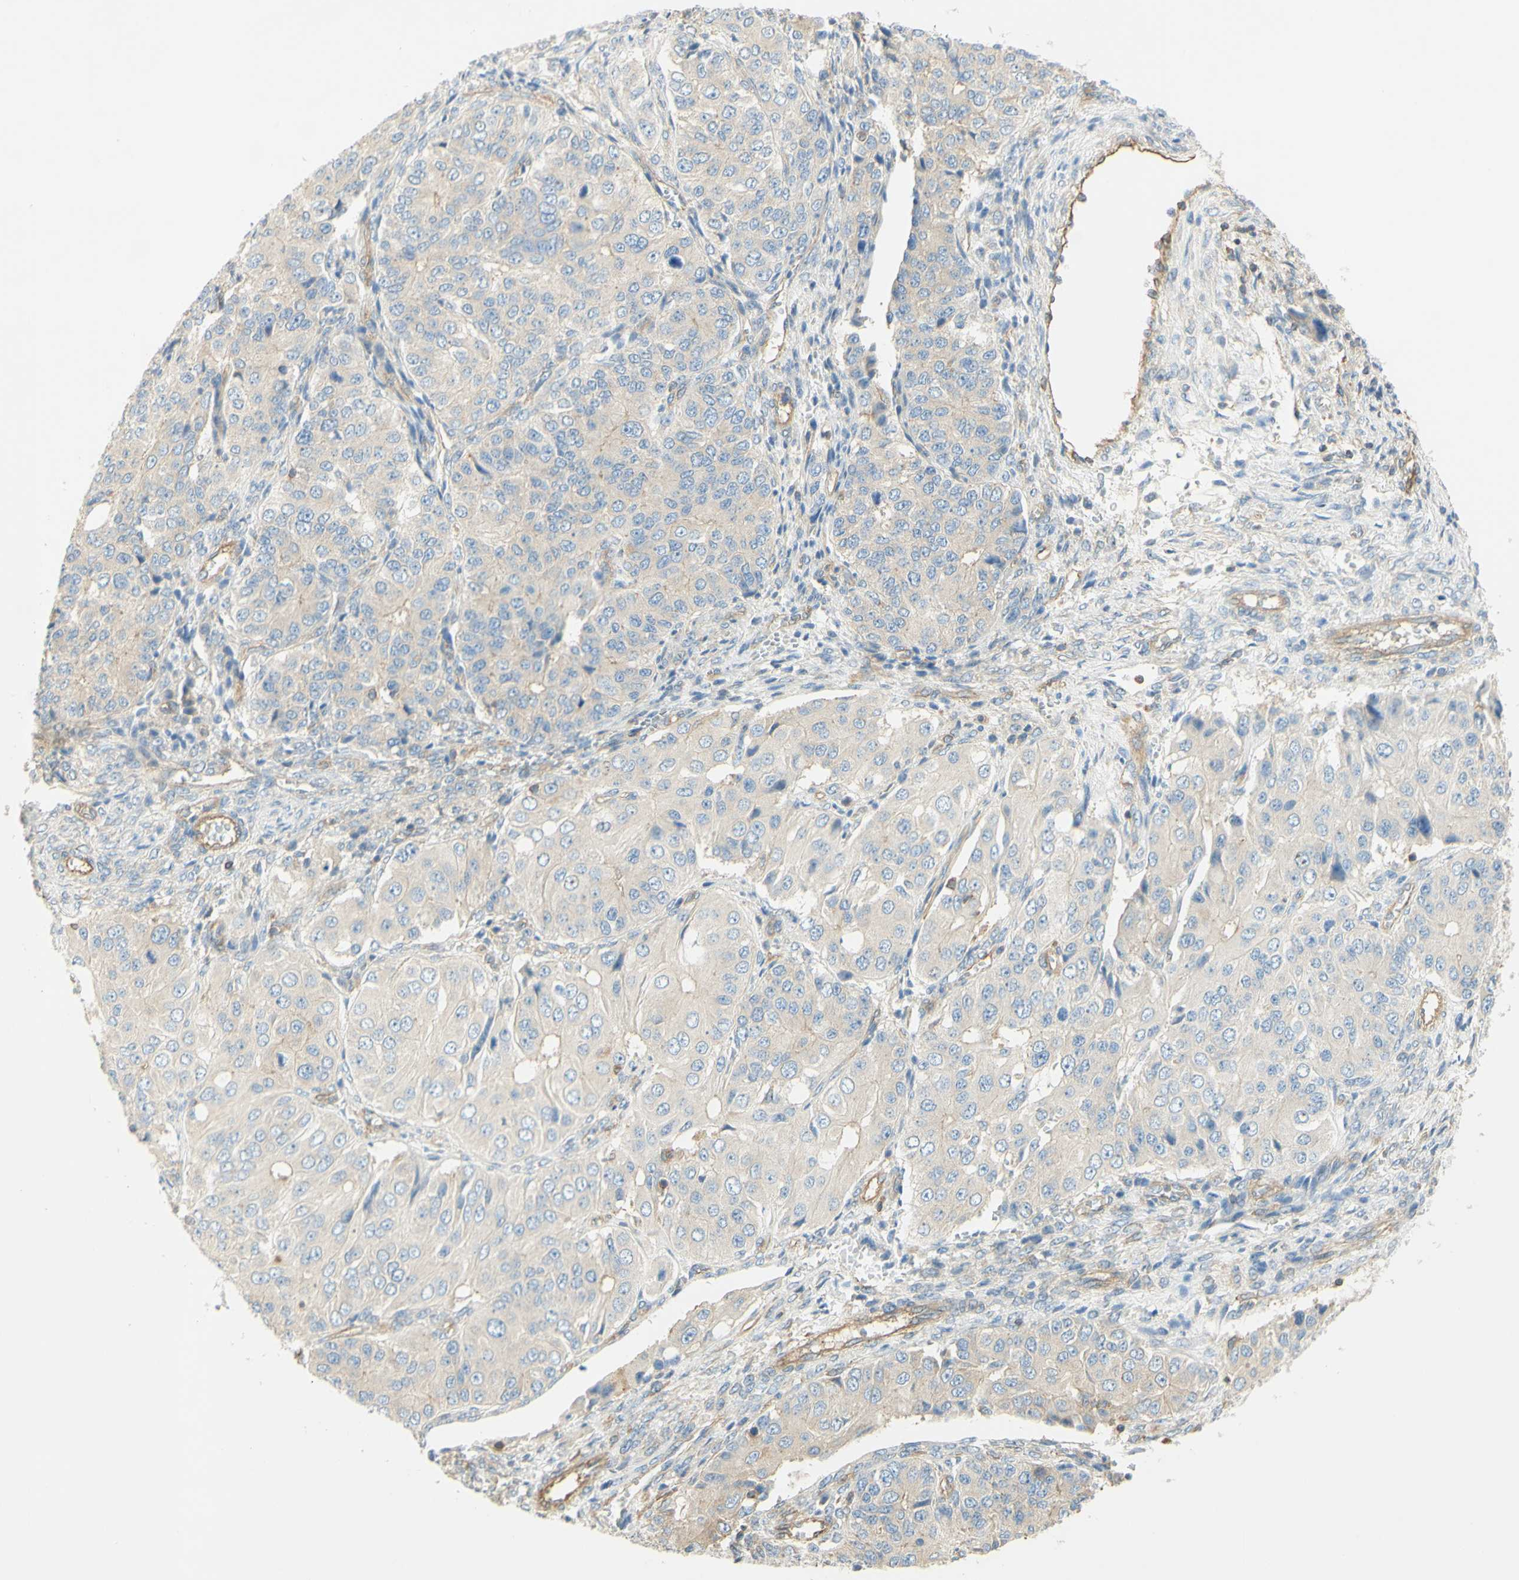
{"staining": {"intensity": "weak", "quantity": ">75%", "location": "cytoplasmic/membranous"}, "tissue": "ovarian cancer", "cell_type": "Tumor cells", "image_type": "cancer", "snomed": [{"axis": "morphology", "description": "Carcinoma, endometroid"}, {"axis": "topography", "description": "Ovary"}], "caption": "DAB immunohistochemical staining of ovarian endometroid carcinoma exhibits weak cytoplasmic/membranous protein staining in about >75% of tumor cells.", "gene": "IKBKG", "patient": {"sex": "female", "age": 51}}